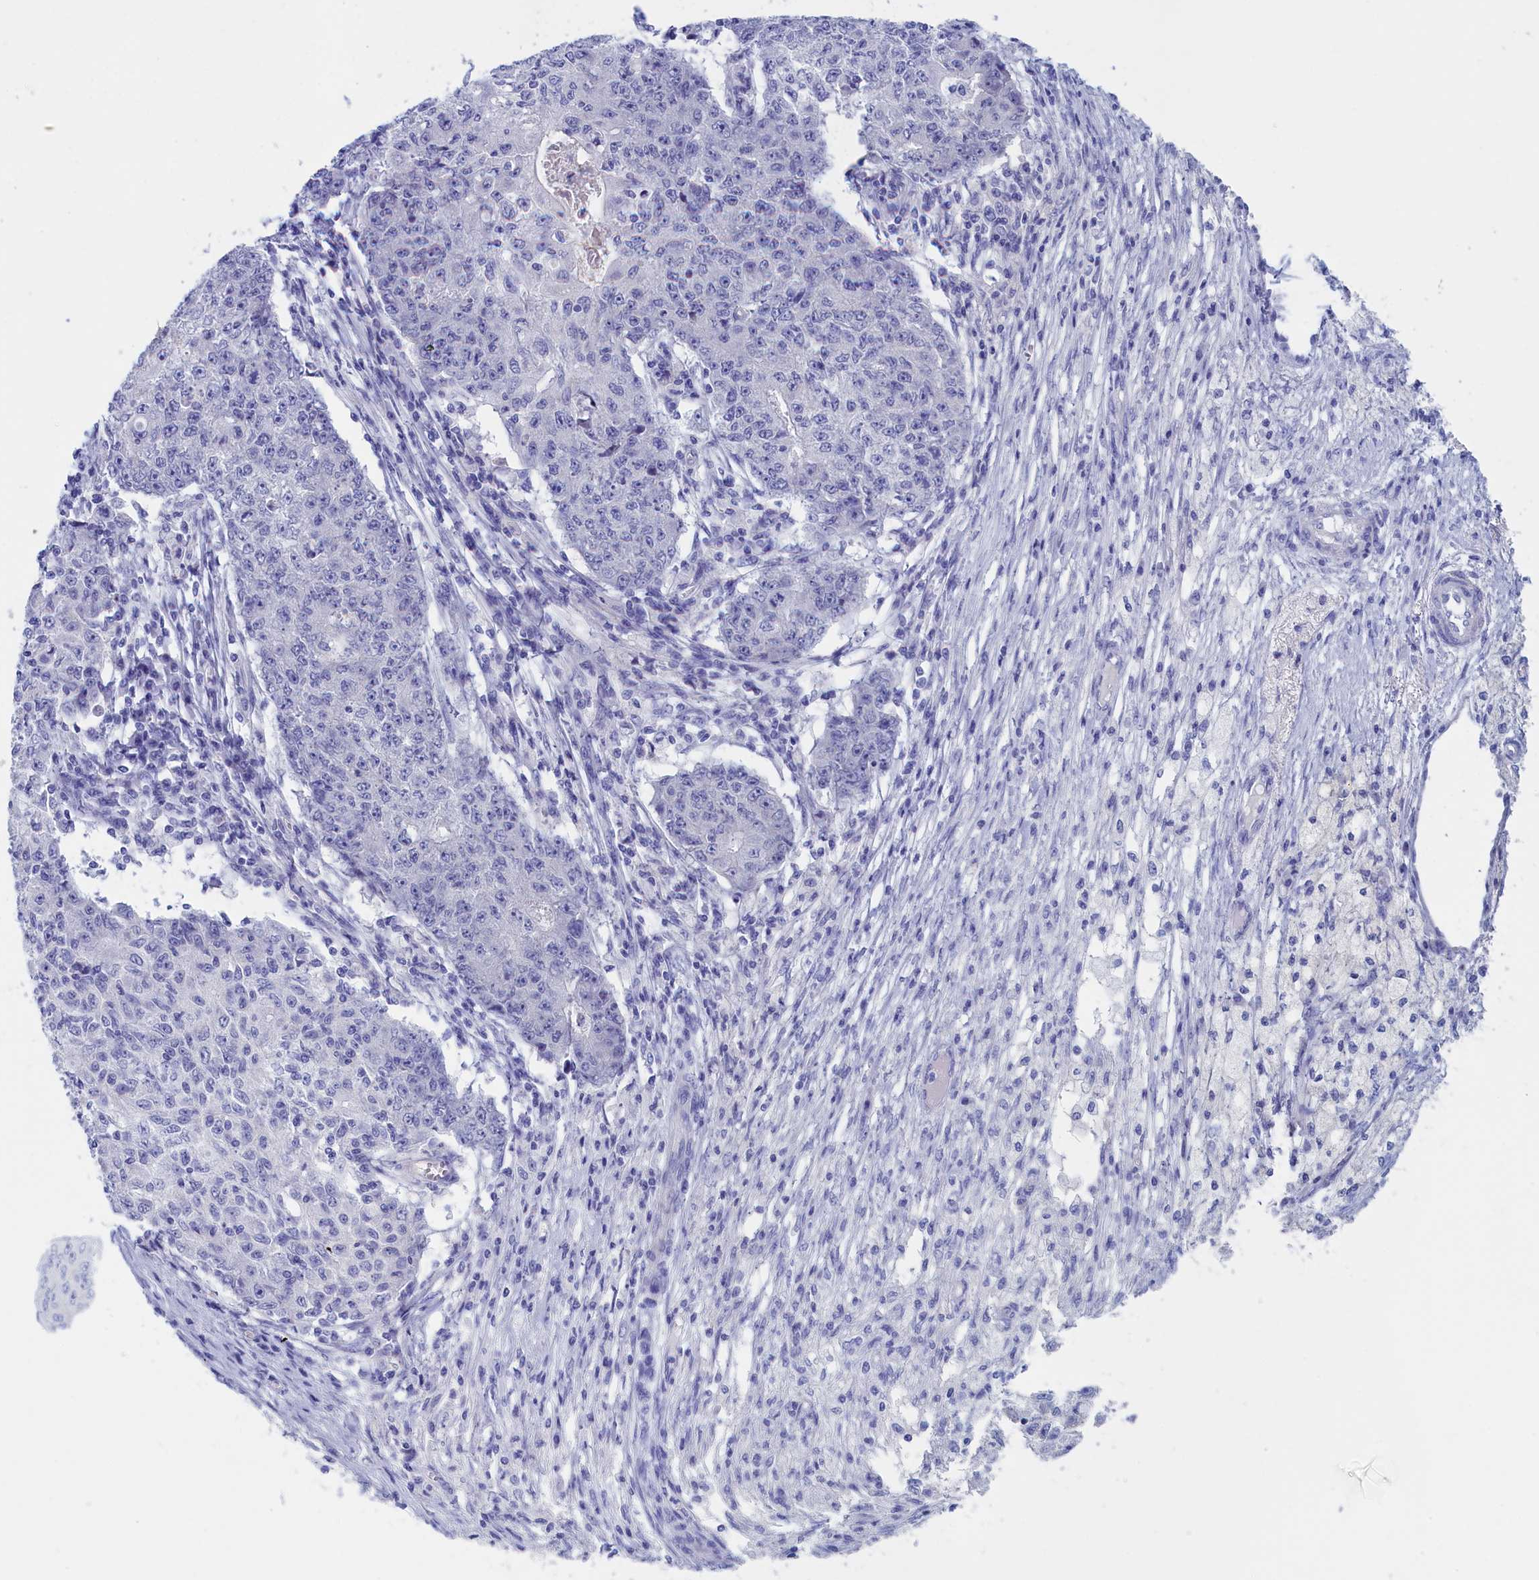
{"staining": {"intensity": "negative", "quantity": "none", "location": "none"}, "tissue": "ovarian cancer", "cell_type": "Tumor cells", "image_type": "cancer", "snomed": [{"axis": "morphology", "description": "Carcinoma, endometroid"}, {"axis": "topography", "description": "Ovary"}], "caption": "Tumor cells show no significant expression in ovarian cancer.", "gene": "ANKRD2", "patient": {"sex": "female", "age": 42}}